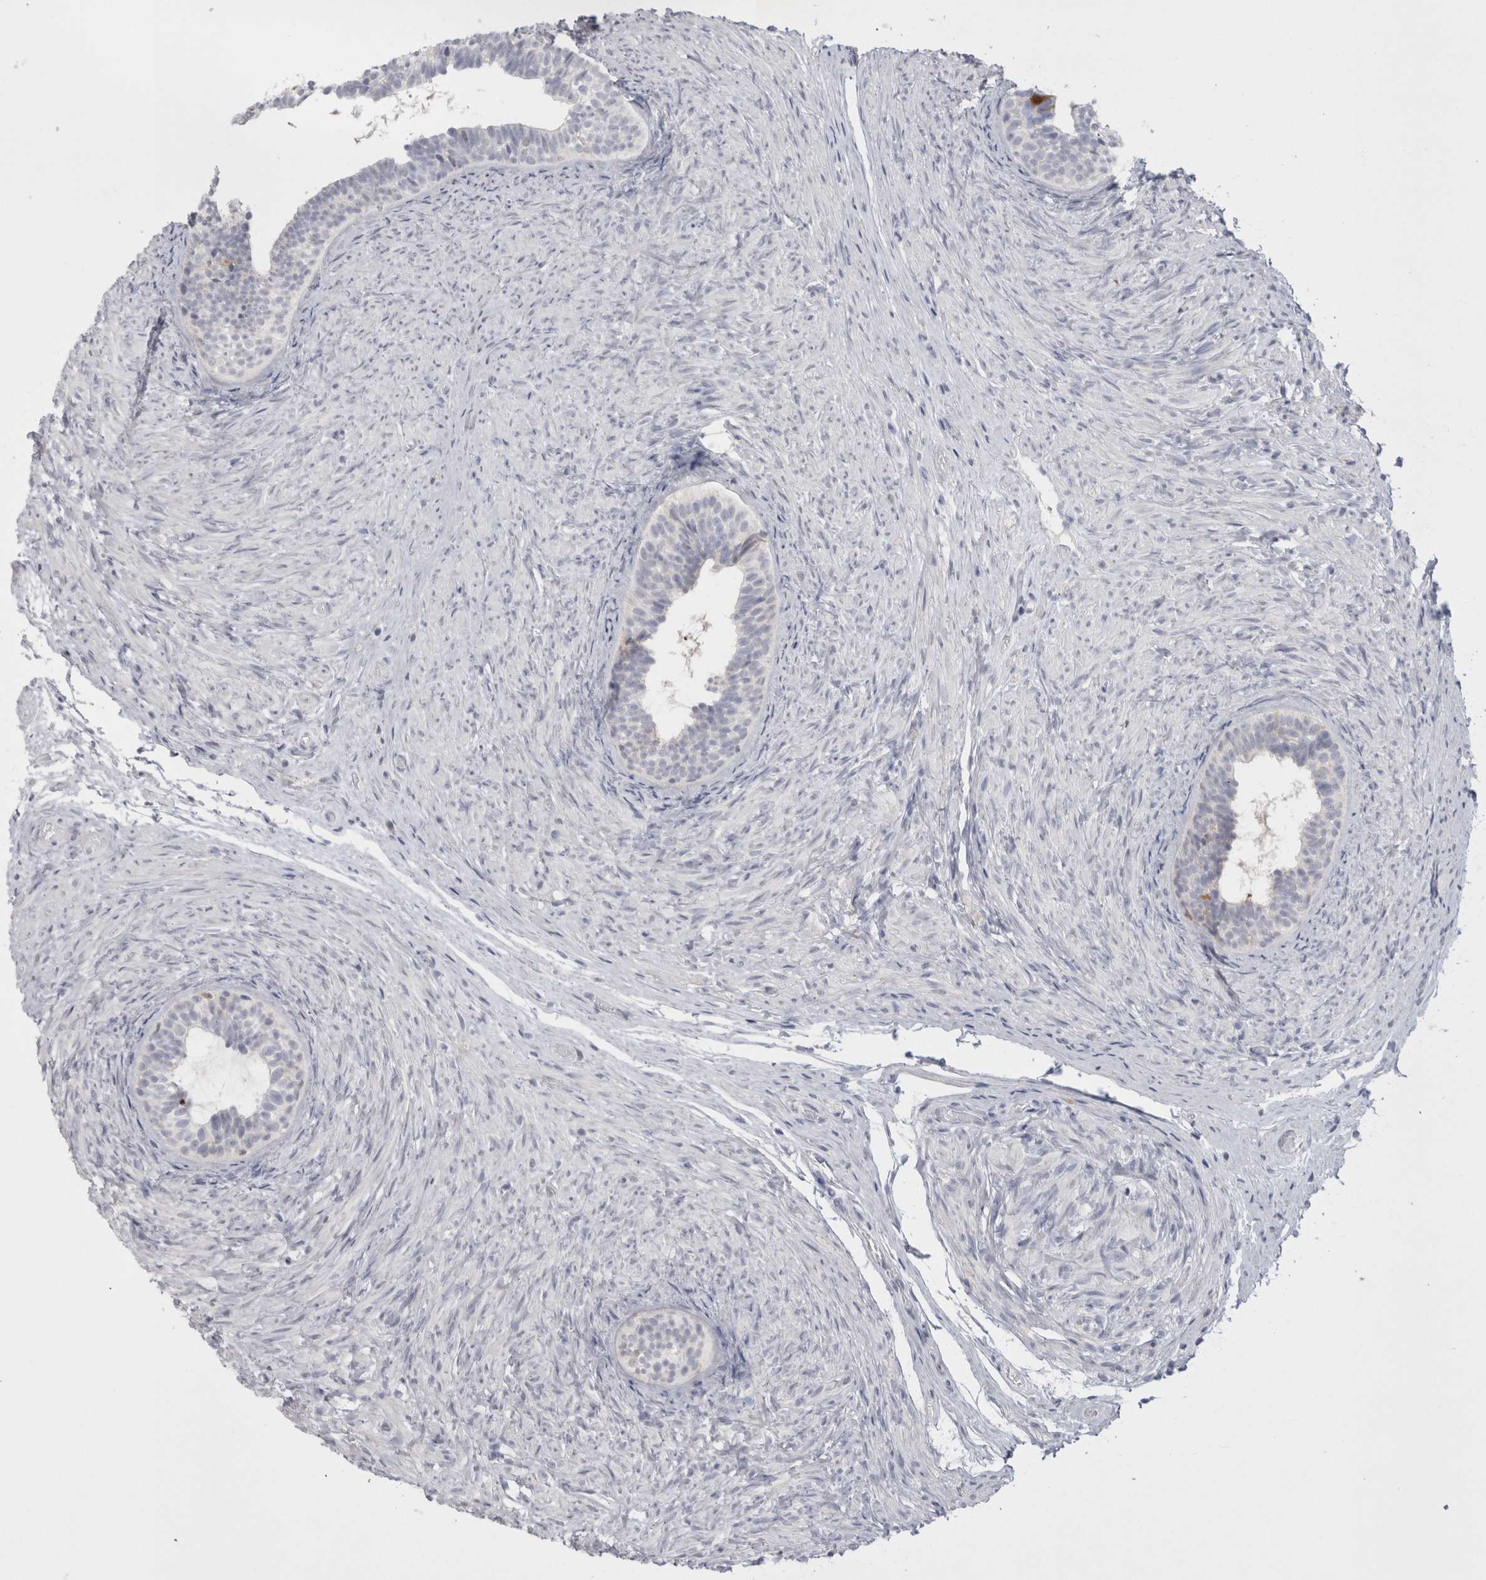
{"staining": {"intensity": "negative", "quantity": "none", "location": "none"}, "tissue": "epididymis", "cell_type": "Glandular cells", "image_type": "normal", "snomed": [{"axis": "morphology", "description": "Normal tissue, NOS"}, {"axis": "topography", "description": "Epididymis"}], "caption": "A high-resolution micrograph shows immunohistochemistry (IHC) staining of normal epididymis, which shows no significant positivity in glandular cells.", "gene": "SUCNR1", "patient": {"sex": "male", "age": 5}}